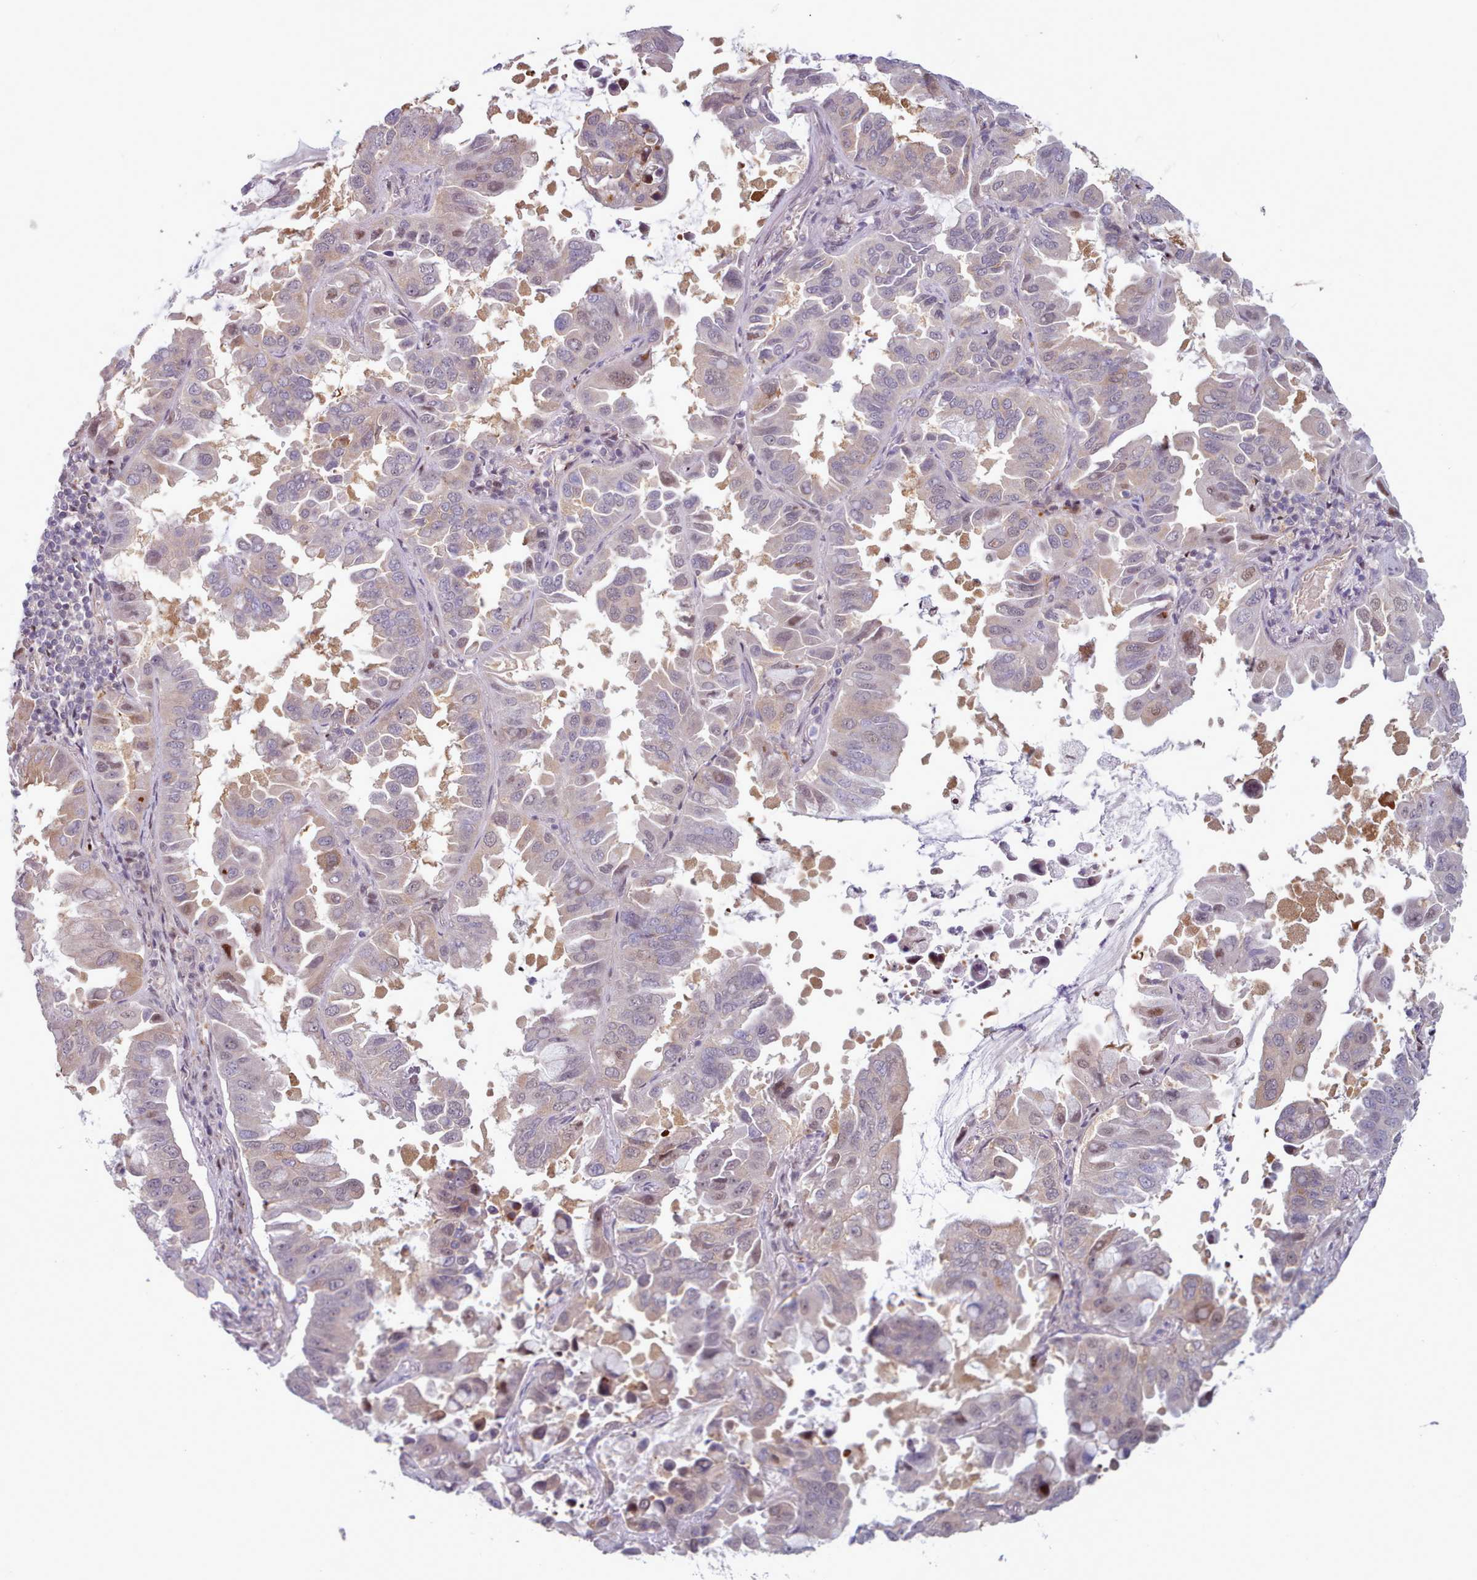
{"staining": {"intensity": "weak", "quantity": "<25%", "location": "cytoplasmic/membranous,nuclear"}, "tissue": "lung cancer", "cell_type": "Tumor cells", "image_type": "cancer", "snomed": [{"axis": "morphology", "description": "Adenocarcinoma, NOS"}, {"axis": "topography", "description": "Lung"}], "caption": "IHC photomicrograph of human lung cancer stained for a protein (brown), which displays no positivity in tumor cells.", "gene": "KBTBD7", "patient": {"sex": "male", "age": 64}}